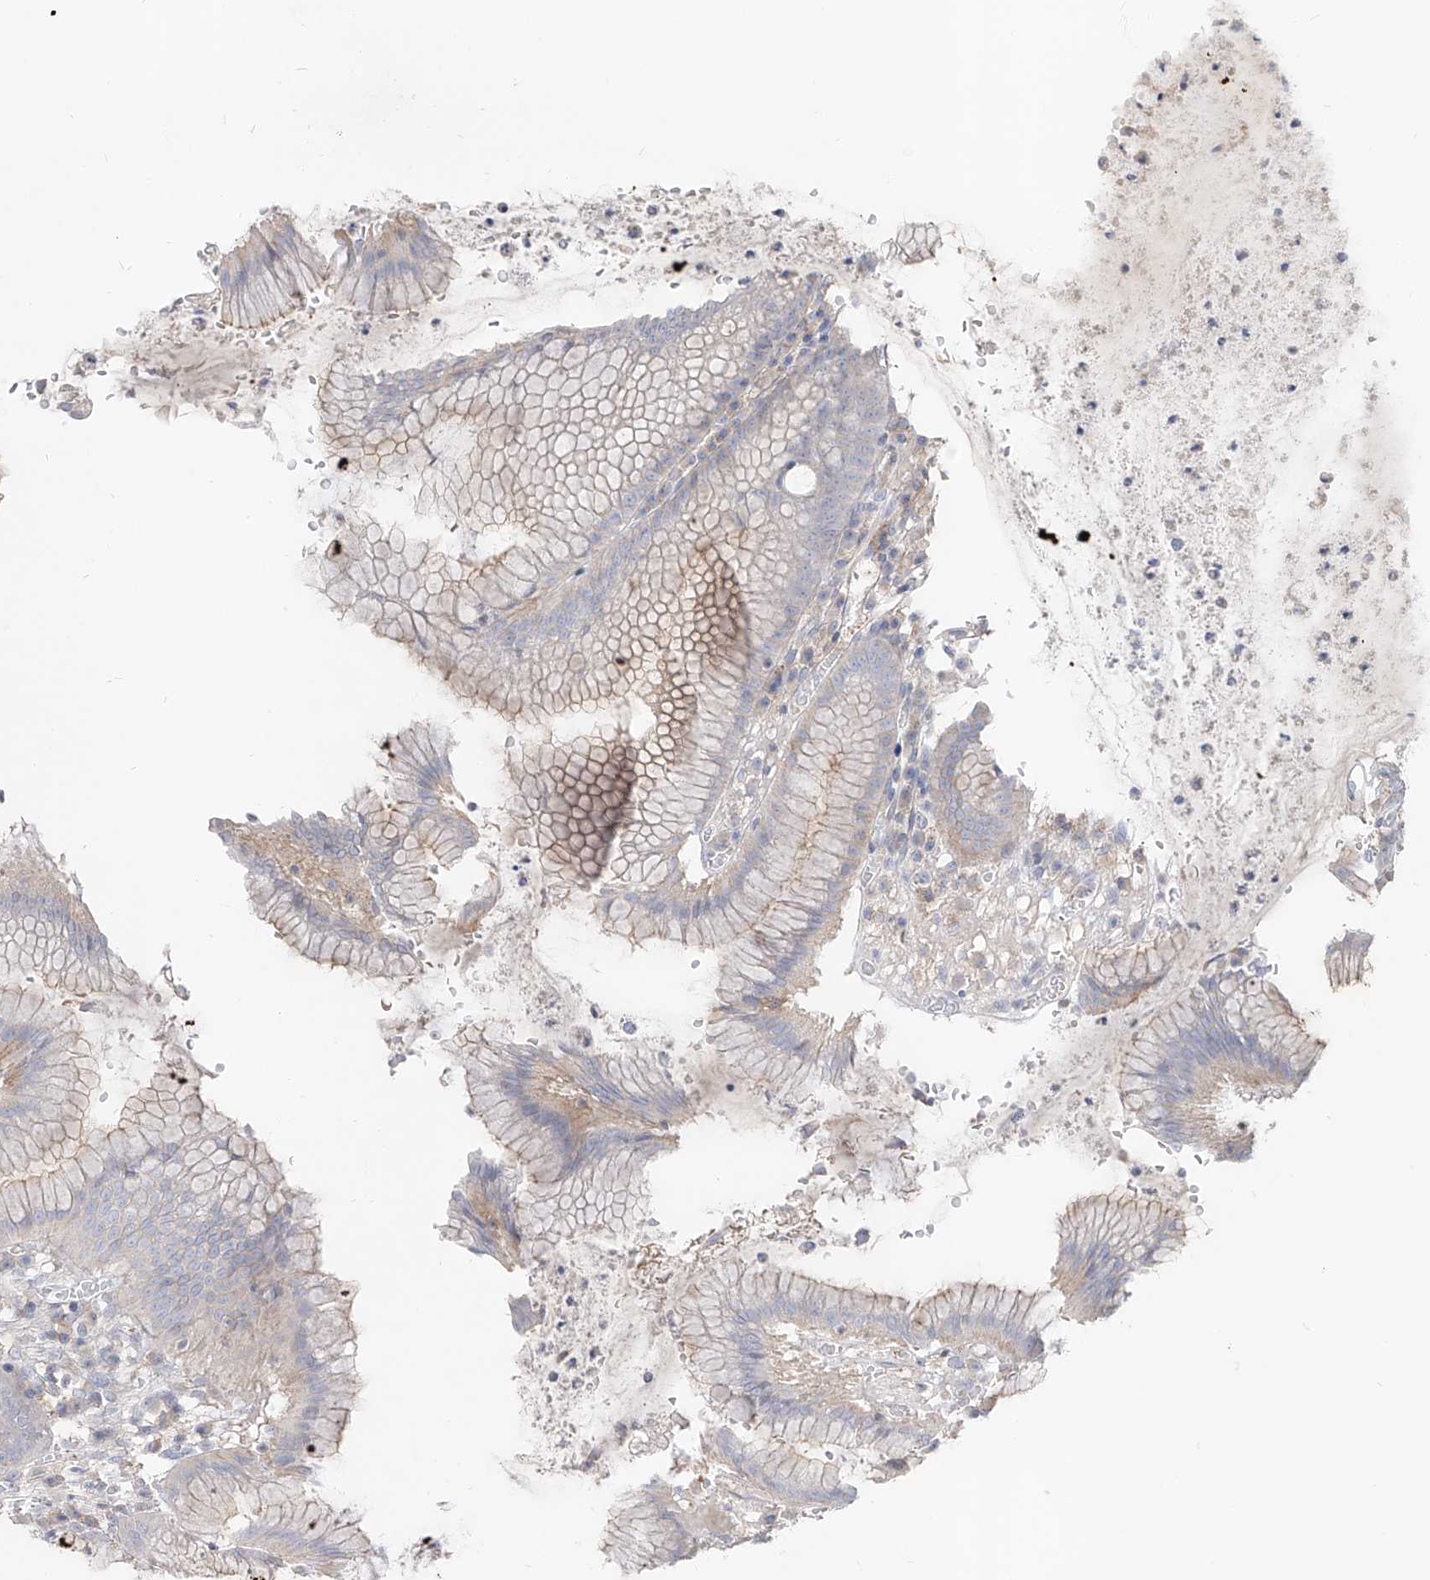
{"staining": {"intensity": "moderate", "quantity": "25%-75%", "location": "cytoplasmic/membranous"}, "tissue": "stomach", "cell_type": "Glandular cells", "image_type": "normal", "snomed": [{"axis": "morphology", "description": "Normal tissue, NOS"}, {"axis": "topography", "description": "Stomach"}], "caption": "Moderate cytoplasmic/membranous expression for a protein is appreciated in approximately 25%-75% of glandular cells of benign stomach using IHC.", "gene": "RBFOX3", "patient": {"sex": "male", "age": 55}}